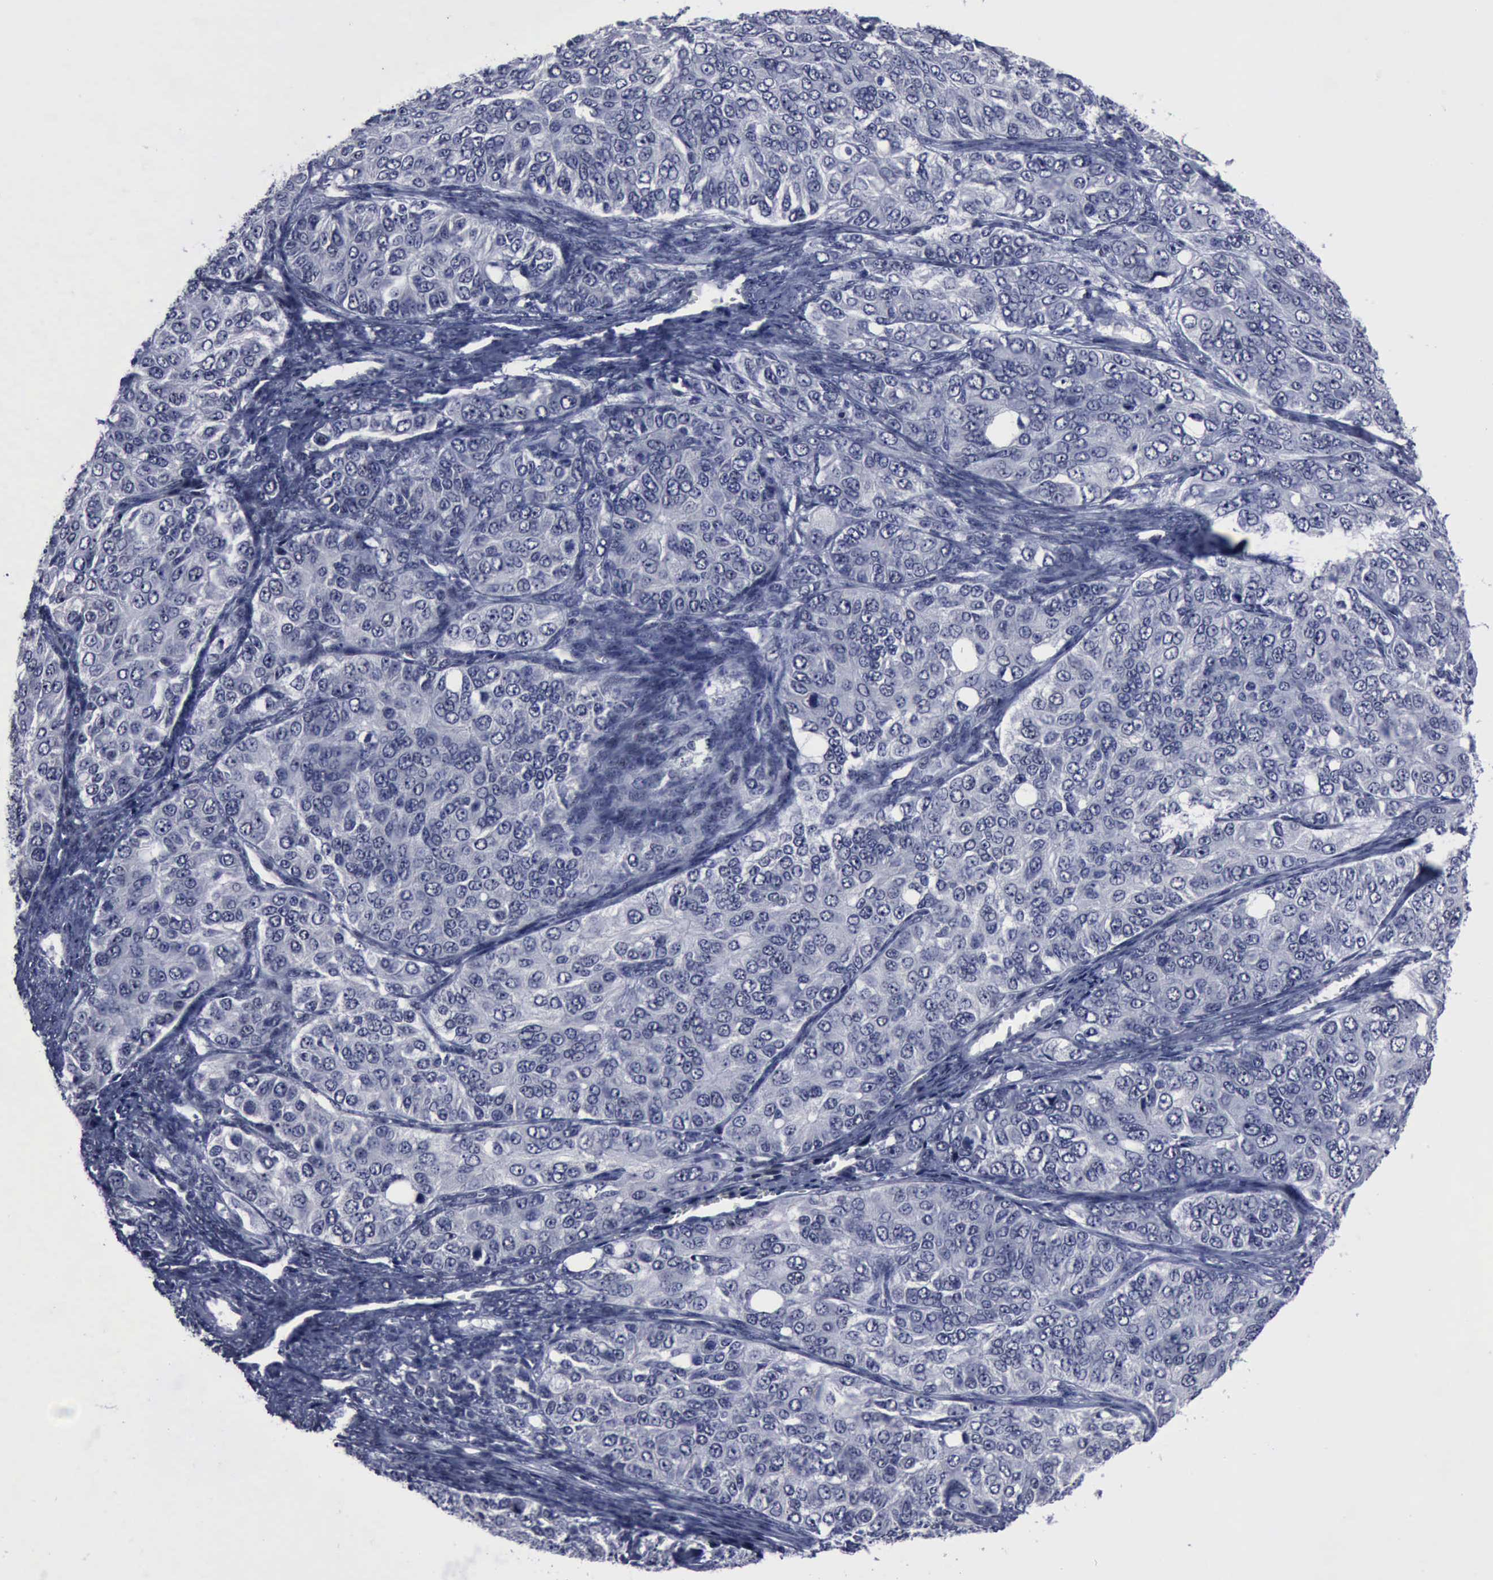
{"staining": {"intensity": "negative", "quantity": "none", "location": "none"}, "tissue": "ovarian cancer", "cell_type": "Tumor cells", "image_type": "cancer", "snomed": [{"axis": "morphology", "description": "Carcinoma, endometroid"}, {"axis": "topography", "description": "Ovary"}], "caption": "Photomicrograph shows no protein expression in tumor cells of ovarian cancer (endometroid carcinoma) tissue. (DAB (3,3'-diaminobenzidine) immunohistochemistry visualized using brightfield microscopy, high magnification).", "gene": "BRD1", "patient": {"sex": "female", "age": 51}}